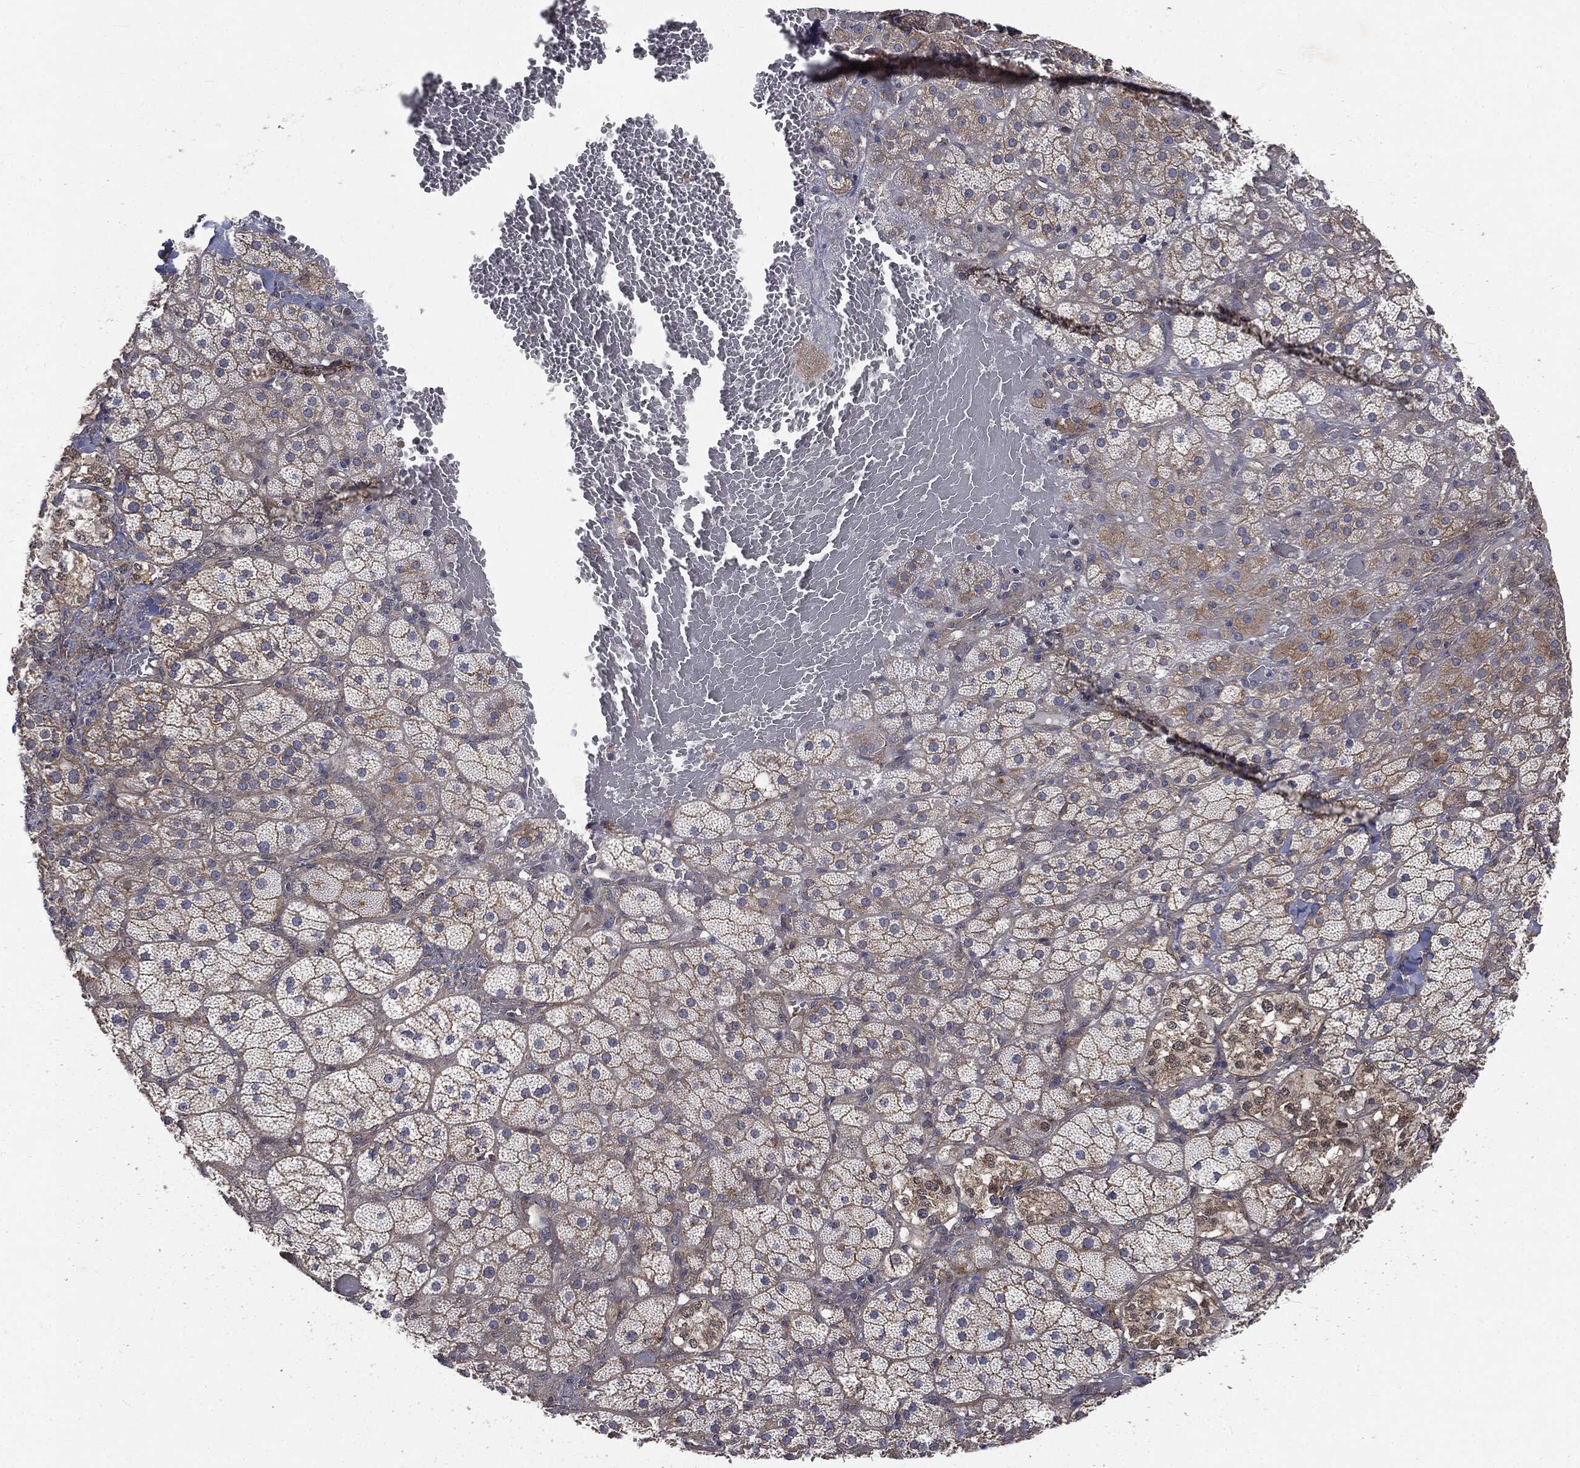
{"staining": {"intensity": "moderate", "quantity": "25%-75%", "location": "cytoplasmic/membranous"}, "tissue": "adrenal gland", "cell_type": "Glandular cells", "image_type": "normal", "snomed": [{"axis": "morphology", "description": "Normal tissue, NOS"}, {"axis": "topography", "description": "Adrenal gland"}], "caption": "The immunohistochemical stain labels moderate cytoplasmic/membranous positivity in glandular cells of normal adrenal gland.", "gene": "EPS15L1", "patient": {"sex": "male", "age": 57}}